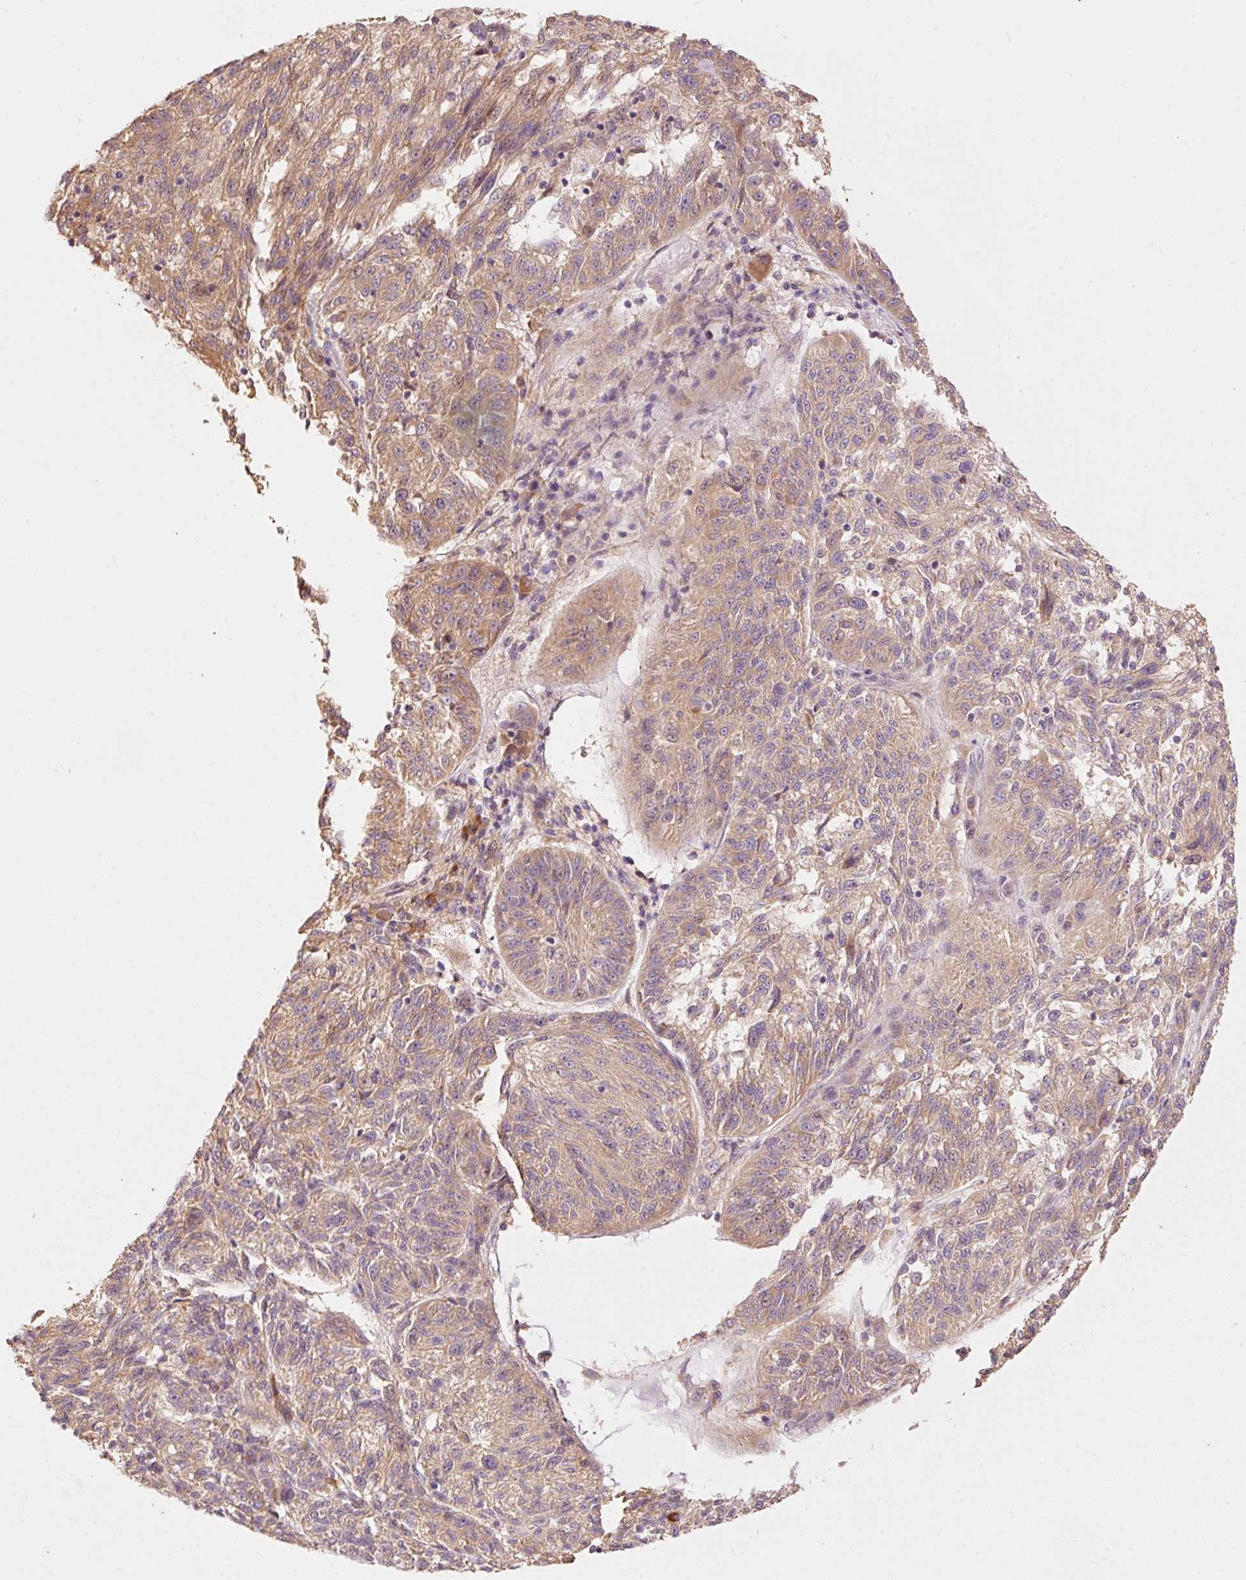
{"staining": {"intensity": "weak", "quantity": ">75%", "location": "cytoplasmic/membranous"}, "tissue": "melanoma", "cell_type": "Tumor cells", "image_type": "cancer", "snomed": [{"axis": "morphology", "description": "Malignant melanoma, NOS"}, {"axis": "topography", "description": "Skin"}], "caption": "The image reveals a brown stain indicating the presence of a protein in the cytoplasmic/membranous of tumor cells in melanoma.", "gene": "MAP10", "patient": {"sex": "male", "age": 53}}